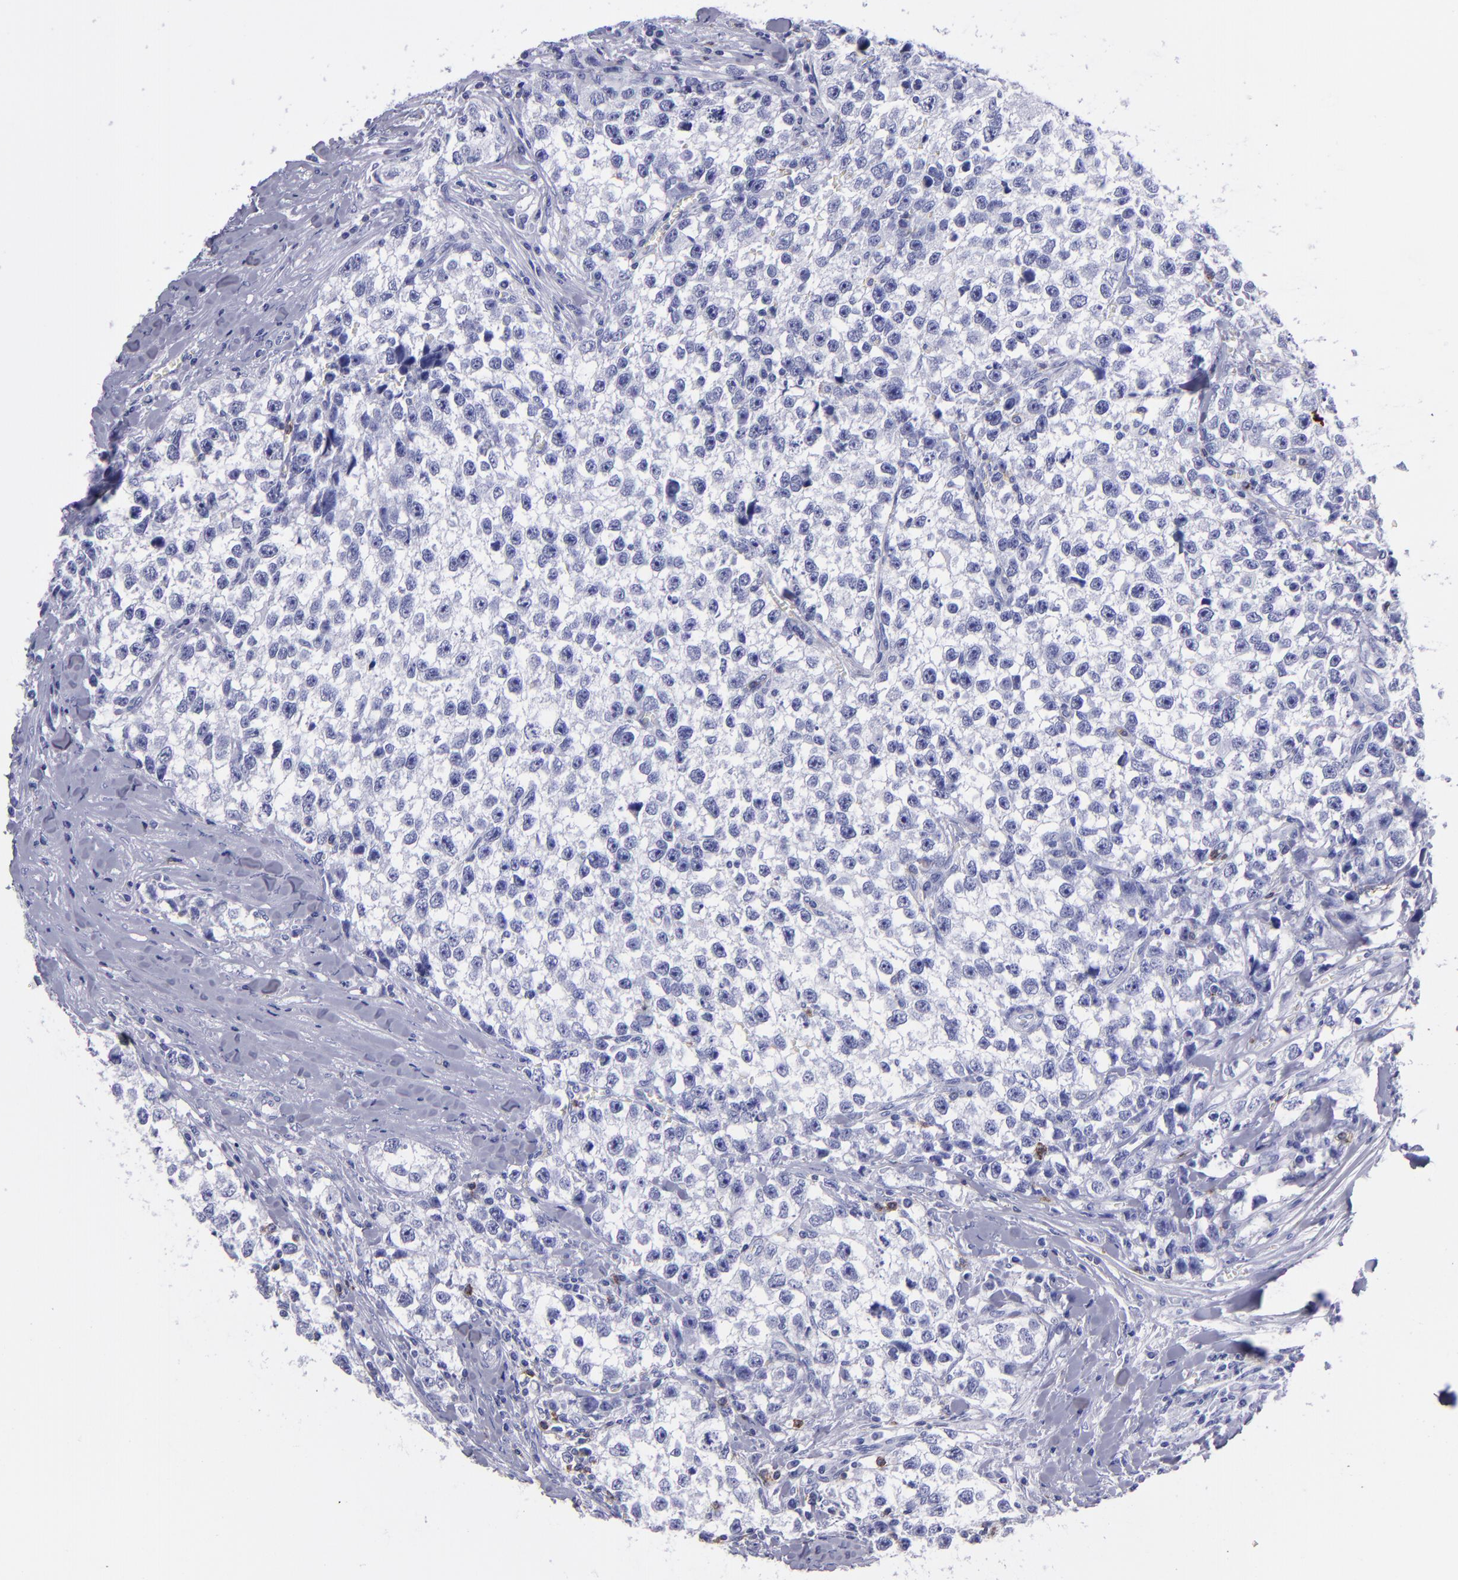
{"staining": {"intensity": "negative", "quantity": "none", "location": "none"}, "tissue": "testis cancer", "cell_type": "Tumor cells", "image_type": "cancer", "snomed": [{"axis": "morphology", "description": "Seminoma, NOS"}, {"axis": "morphology", "description": "Carcinoma, Embryonal, NOS"}, {"axis": "topography", "description": "Testis"}], "caption": "The image displays no significant staining in tumor cells of testis cancer.", "gene": "CD6", "patient": {"sex": "male", "age": 30}}